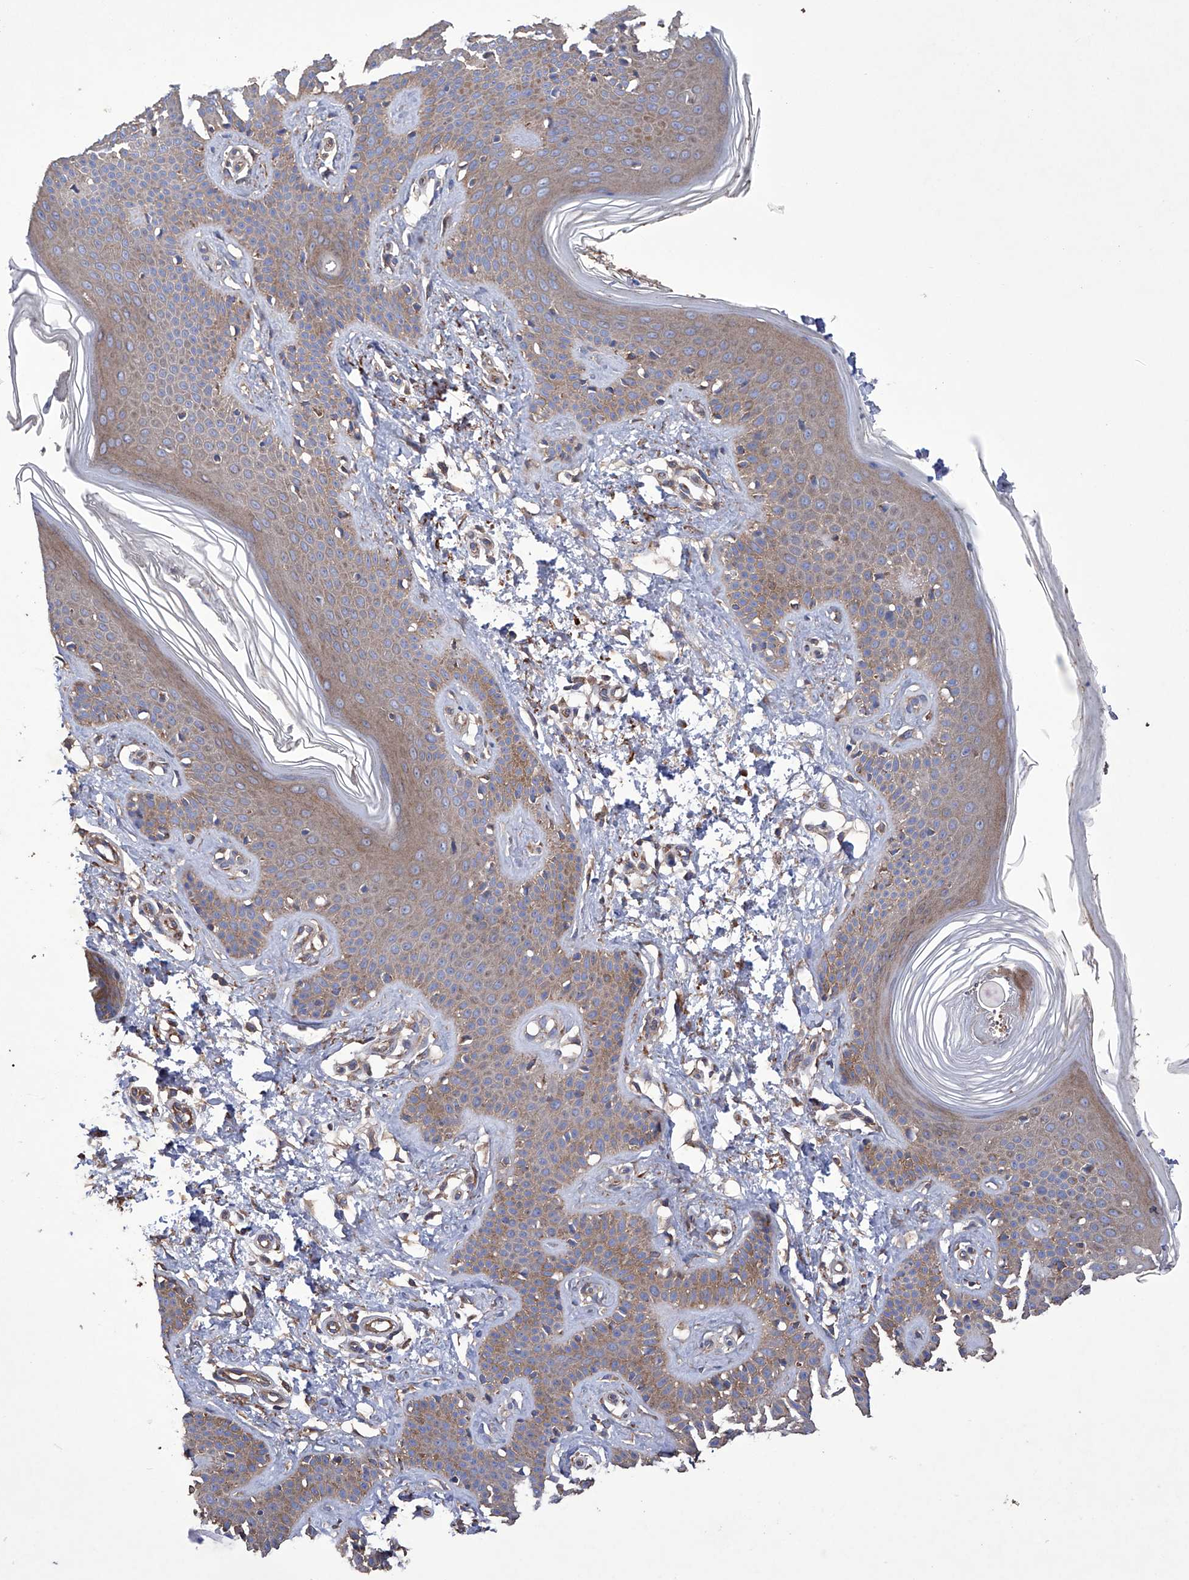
{"staining": {"intensity": "moderate", "quantity": ">75%", "location": "cytoplasmic/membranous"}, "tissue": "skin", "cell_type": "Fibroblasts", "image_type": "normal", "snomed": [{"axis": "morphology", "description": "Normal tissue, NOS"}, {"axis": "topography", "description": "Skin"}], "caption": "The photomicrograph demonstrates immunohistochemical staining of normal skin. There is moderate cytoplasmic/membranous staining is appreciated in about >75% of fibroblasts. (brown staining indicates protein expression, while blue staining denotes nuclei).", "gene": "EFCAB2", "patient": {"sex": "male", "age": 37}}